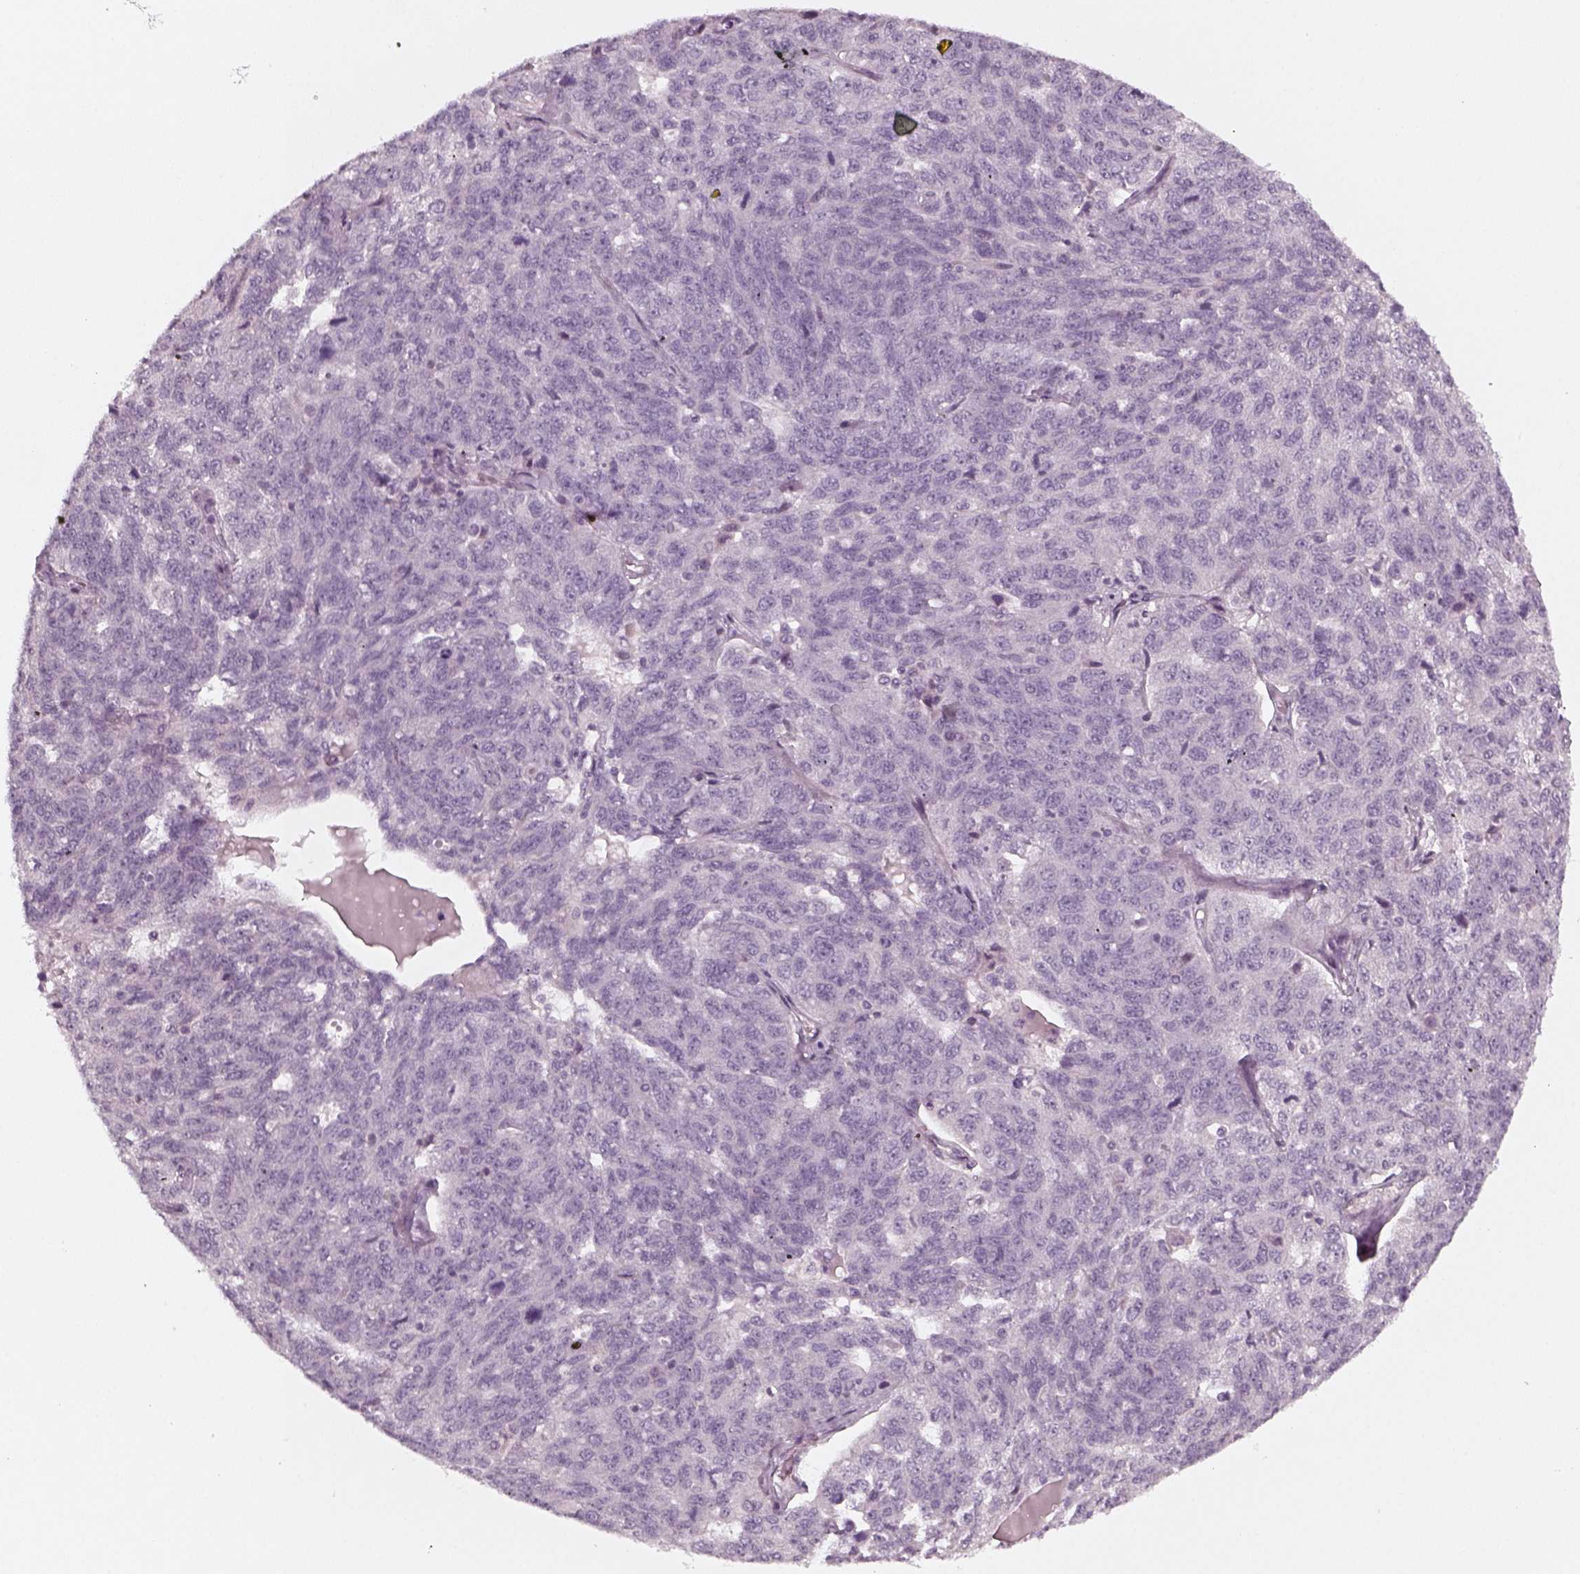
{"staining": {"intensity": "negative", "quantity": "none", "location": "none"}, "tissue": "ovarian cancer", "cell_type": "Tumor cells", "image_type": "cancer", "snomed": [{"axis": "morphology", "description": "Cystadenocarcinoma, serous, NOS"}, {"axis": "topography", "description": "Ovary"}], "caption": "Ovarian cancer (serous cystadenocarcinoma) stained for a protein using immunohistochemistry (IHC) shows no staining tumor cells.", "gene": "PNMT", "patient": {"sex": "female", "age": 71}}